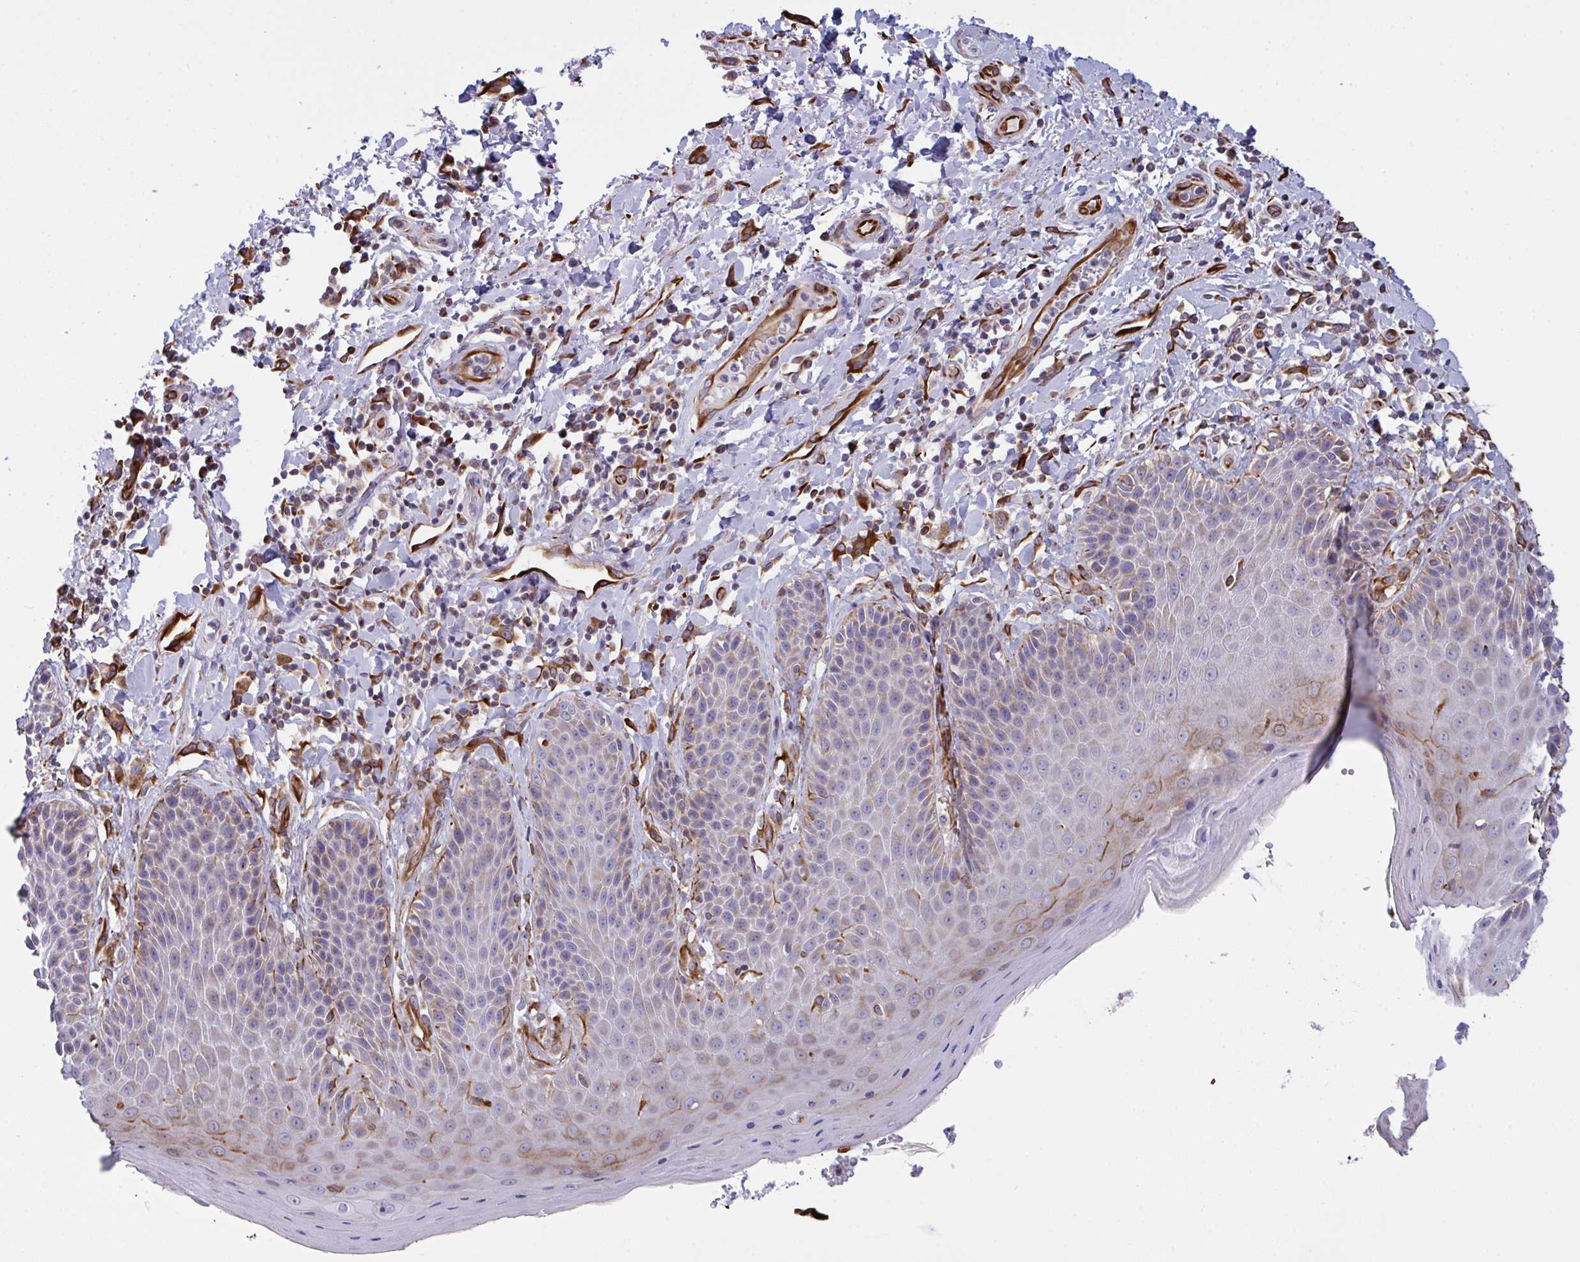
{"staining": {"intensity": "moderate", "quantity": "<25%", "location": "cytoplasmic/membranous"}, "tissue": "skin", "cell_type": "Epidermal cells", "image_type": "normal", "snomed": [{"axis": "morphology", "description": "Normal tissue, NOS"}, {"axis": "topography", "description": "Anal"}, {"axis": "topography", "description": "Peripheral nerve tissue"}], "caption": "Skin stained for a protein shows moderate cytoplasmic/membranous positivity in epidermal cells.", "gene": "DCBLD1", "patient": {"sex": "male", "age": 51}}